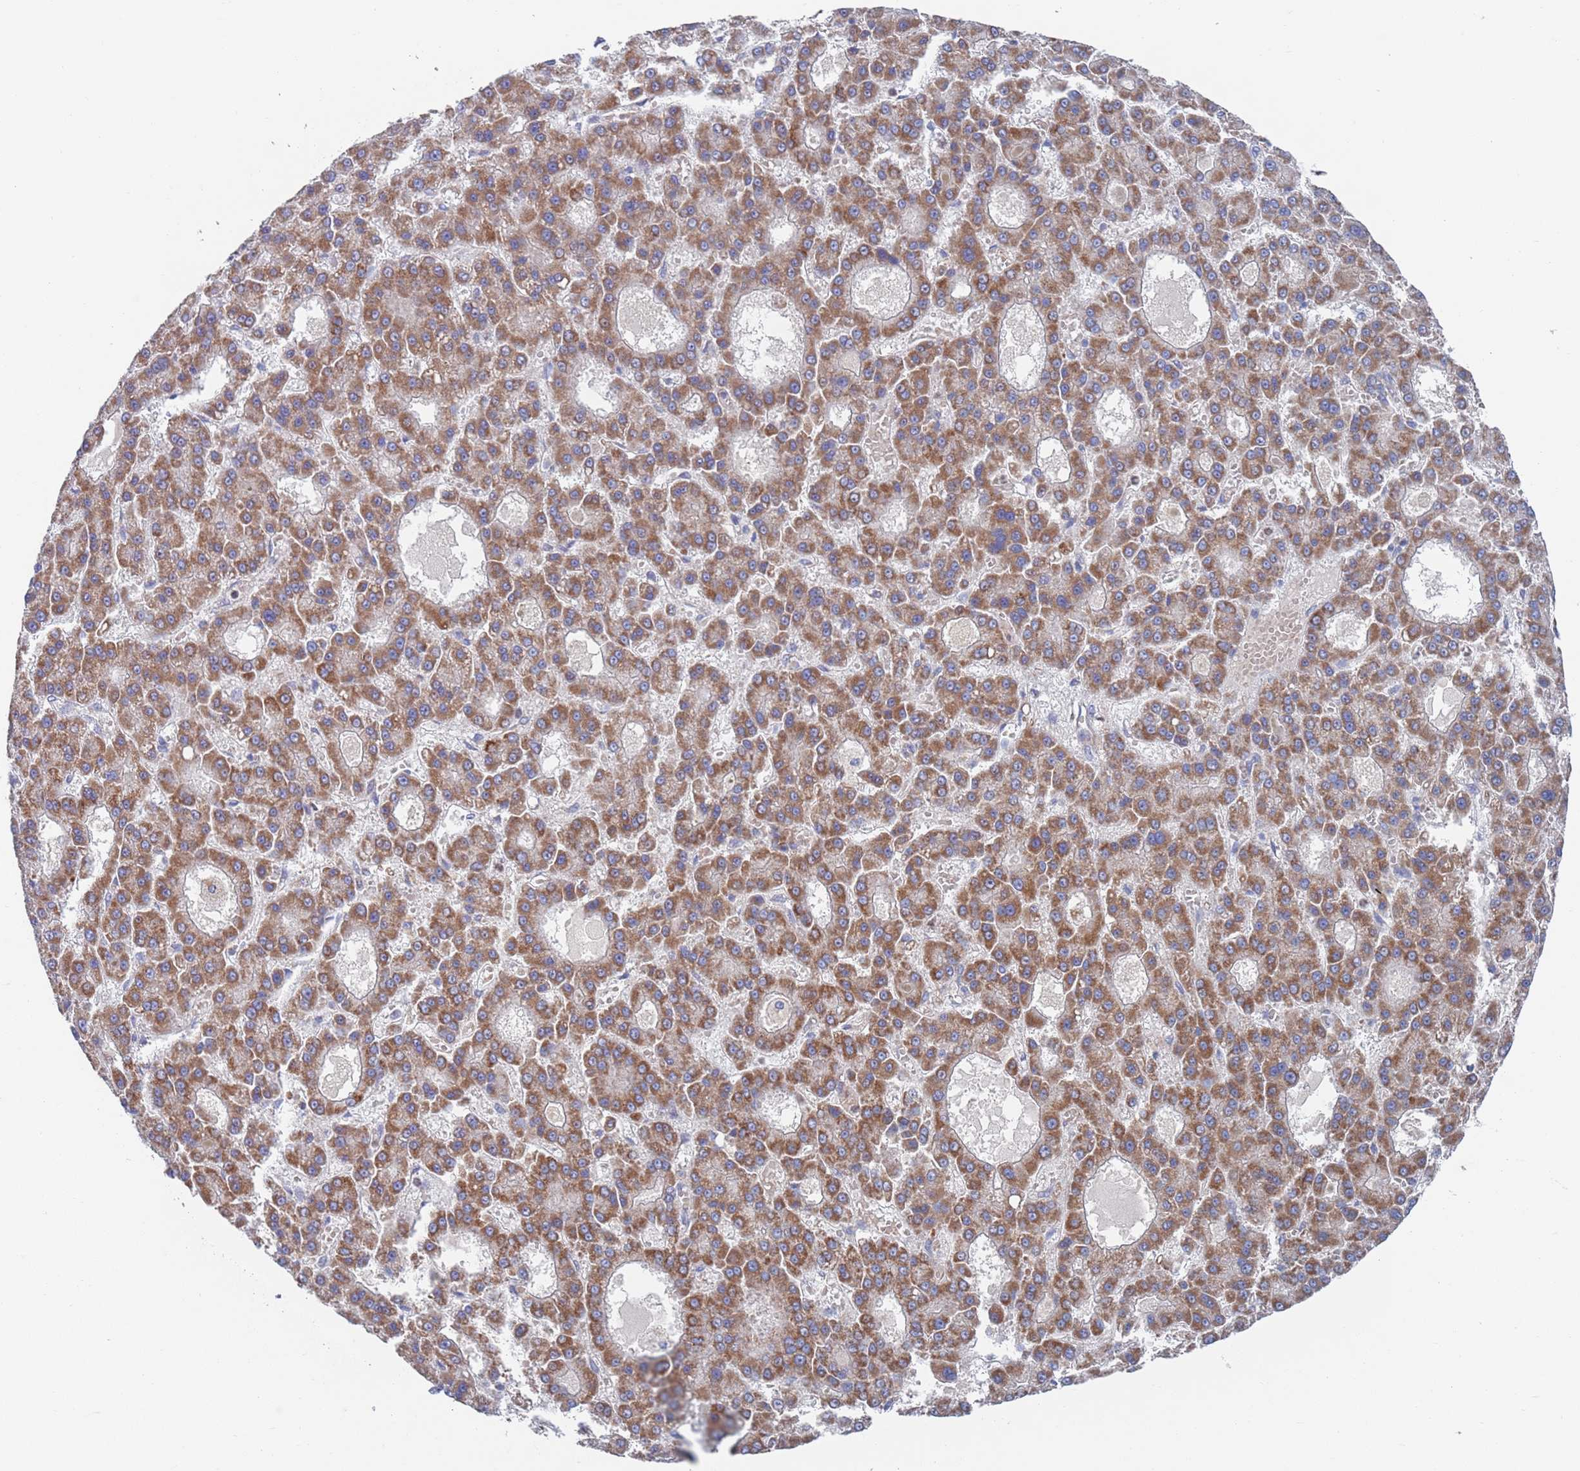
{"staining": {"intensity": "strong", "quantity": ">75%", "location": "cytoplasmic/membranous"}, "tissue": "liver cancer", "cell_type": "Tumor cells", "image_type": "cancer", "snomed": [{"axis": "morphology", "description": "Carcinoma, Hepatocellular, NOS"}, {"axis": "topography", "description": "Liver"}], "caption": "DAB immunohistochemical staining of human hepatocellular carcinoma (liver) demonstrates strong cytoplasmic/membranous protein staining in approximately >75% of tumor cells.", "gene": "CHCHD6", "patient": {"sex": "male", "age": 70}}